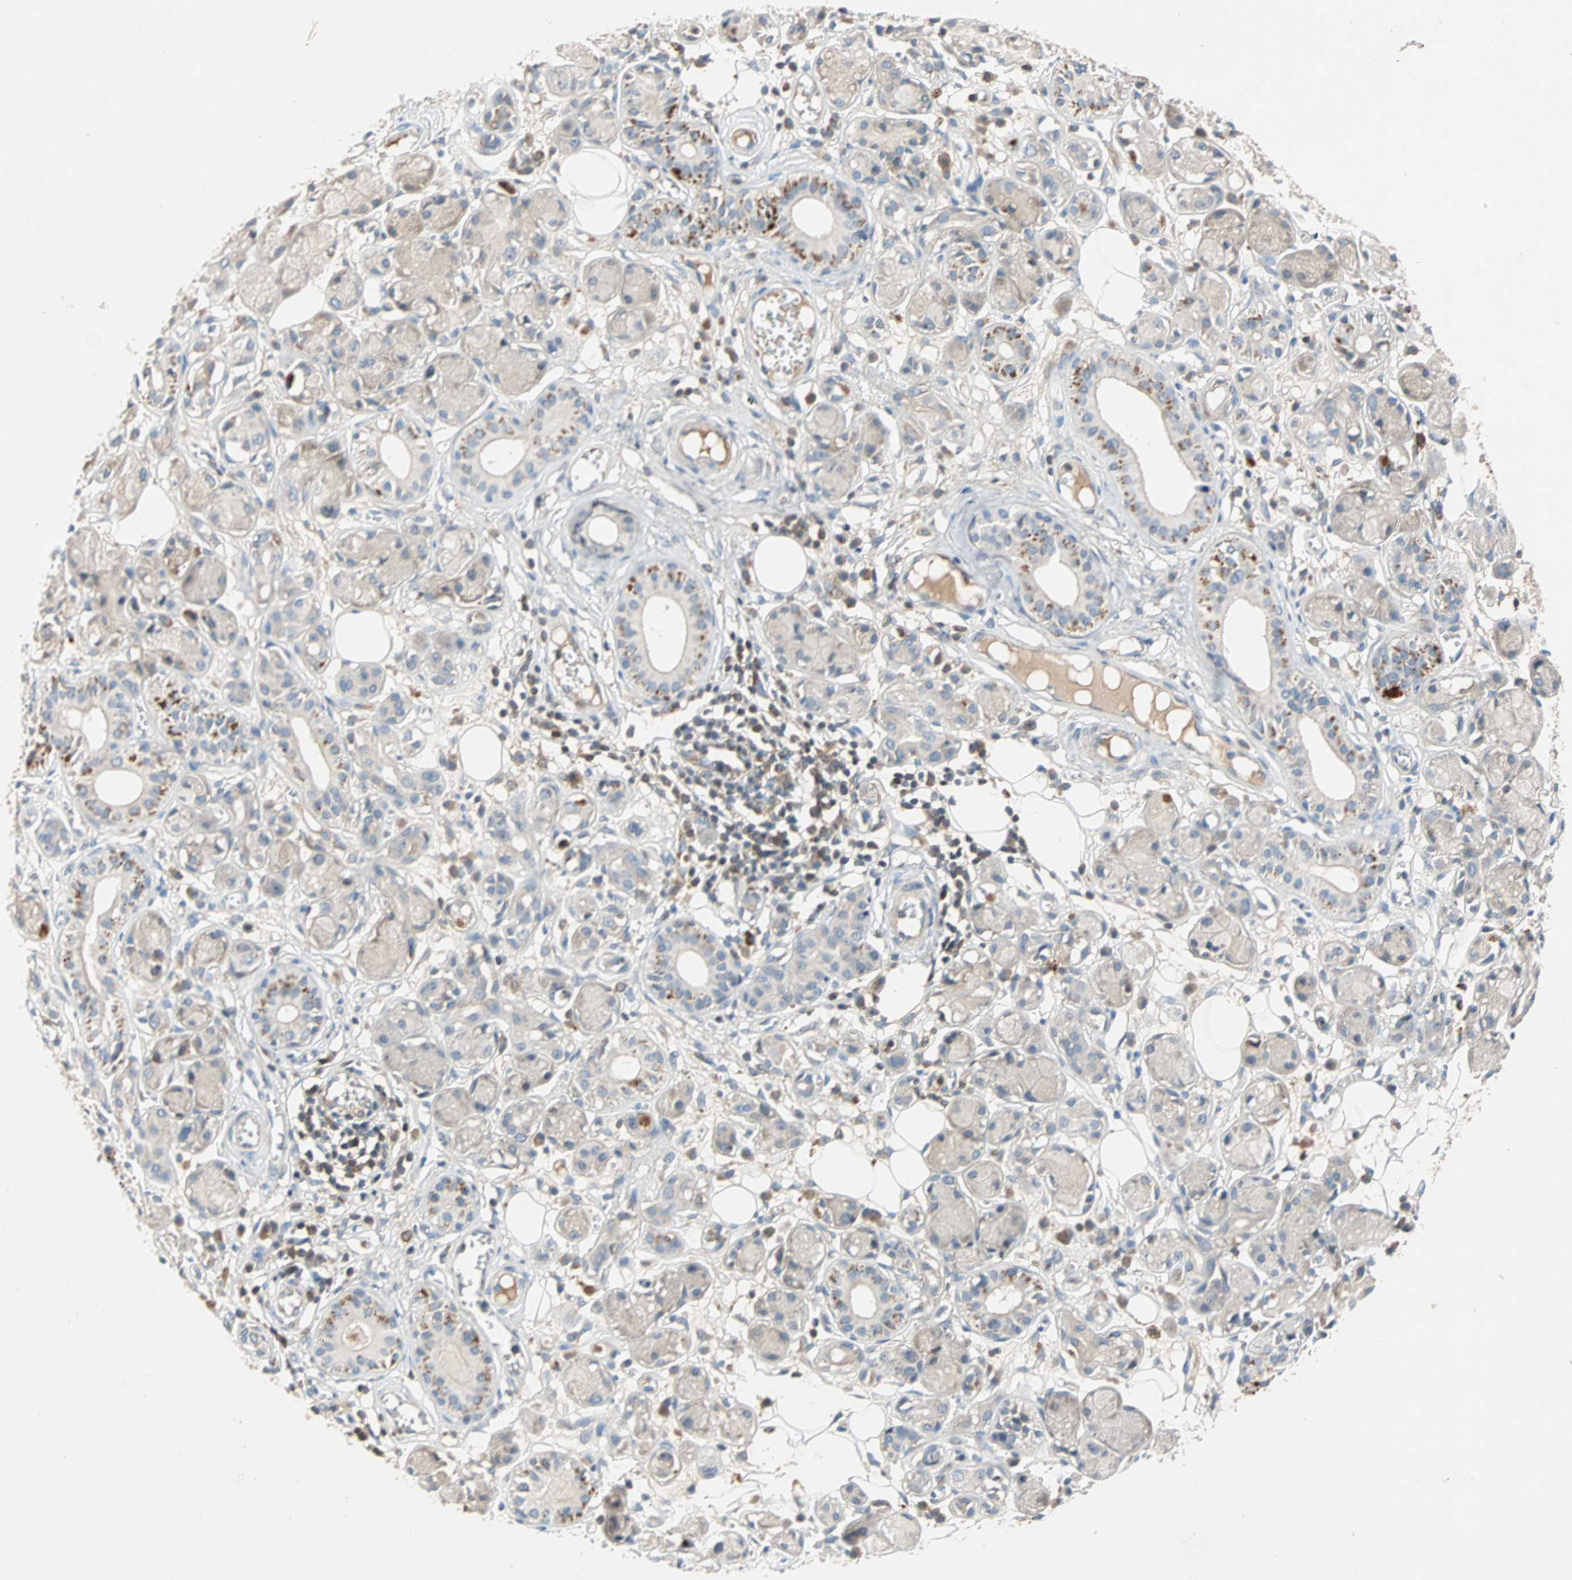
{"staining": {"intensity": "weak", "quantity": ">75%", "location": "cytoplasmic/membranous"}, "tissue": "adipose tissue", "cell_type": "Adipocytes", "image_type": "normal", "snomed": [{"axis": "morphology", "description": "Normal tissue, NOS"}, {"axis": "morphology", "description": "Inflammation, NOS"}, {"axis": "topography", "description": "Vascular tissue"}, {"axis": "topography", "description": "Salivary gland"}], "caption": "Immunohistochemical staining of unremarkable adipose tissue exhibits >75% levels of weak cytoplasmic/membranous protein expression in about >75% of adipocytes.", "gene": "MAP4K1", "patient": {"sex": "female", "age": 75}}